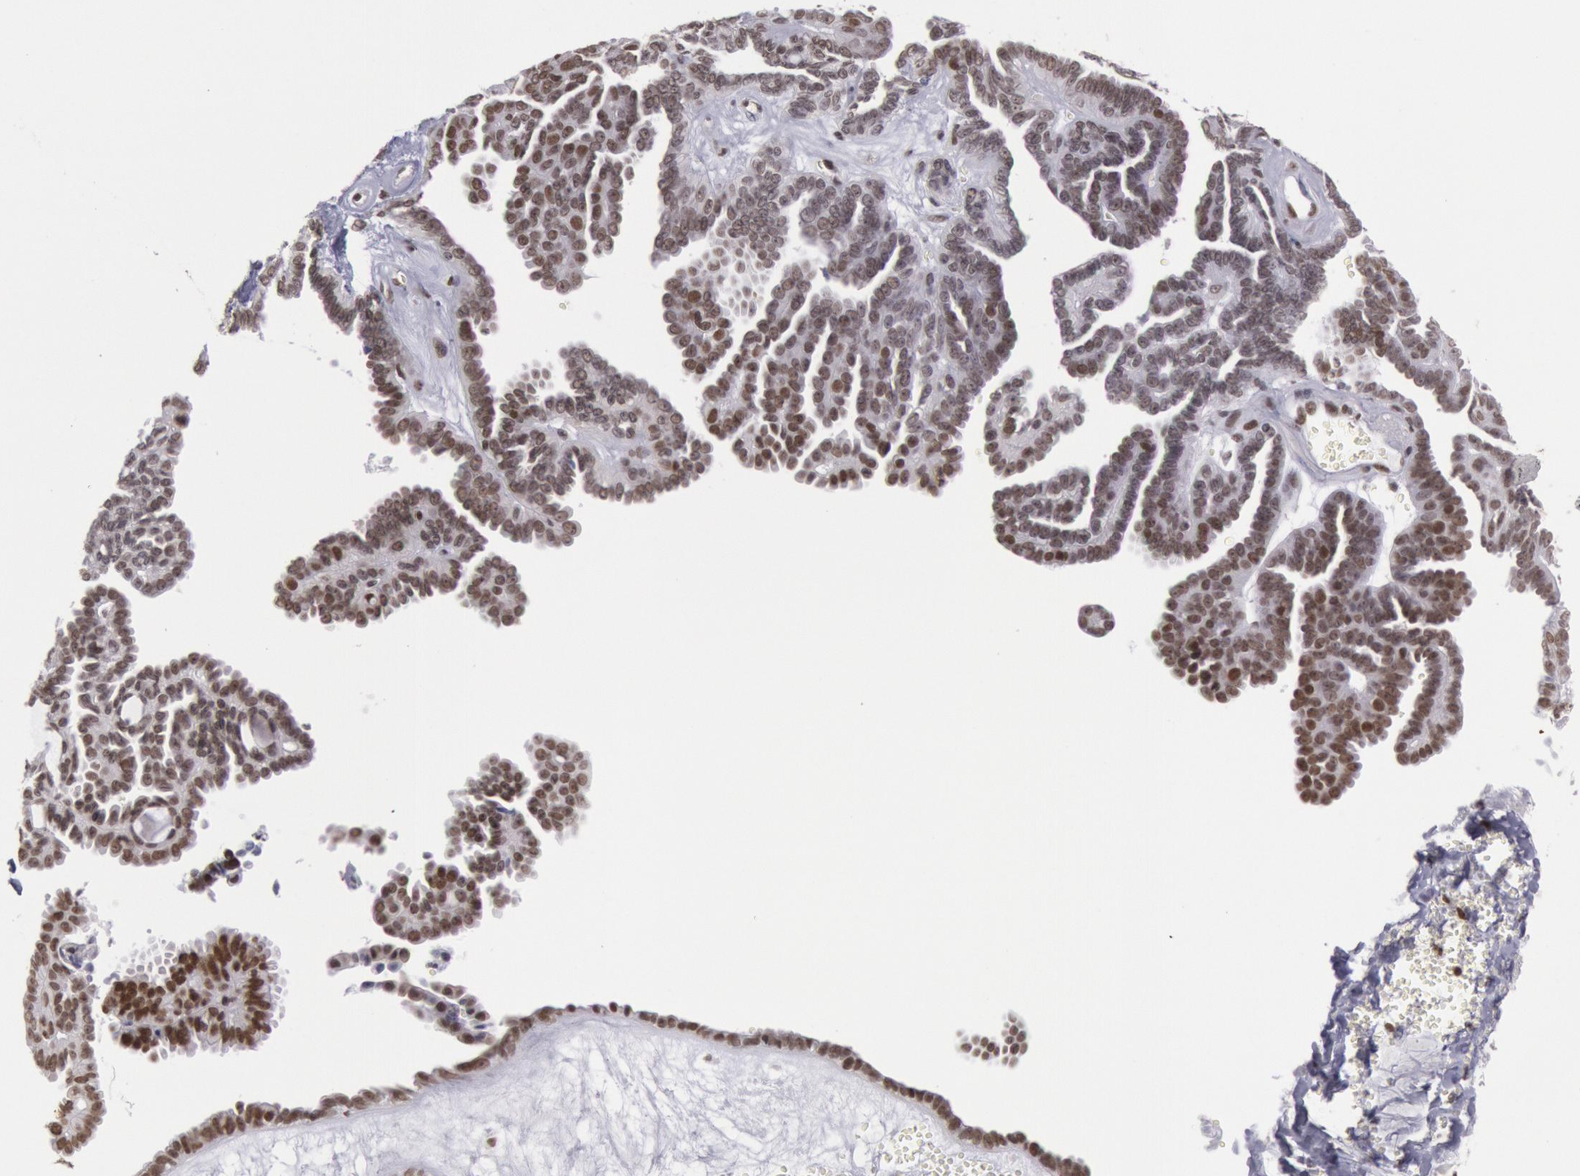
{"staining": {"intensity": "moderate", "quantity": ">75%", "location": "nuclear"}, "tissue": "ovarian cancer", "cell_type": "Tumor cells", "image_type": "cancer", "snomed": [{"axis": "morphology", "description": "Cystadenocarcinoma, serous, NOS"}, {"axis": "topography", "description": "Ovary"}], "caption": "Immunohistochemical staining of human serous cystadenocarcinoma (ovarian) reveals moderate nuclear protein staining in approximately >75% of tumor cells. (brown staining indicates protein expression, while blue staining denotes nuclei).", "gene": "NKAP", "patient": {"sex": "female", "age": 71}}